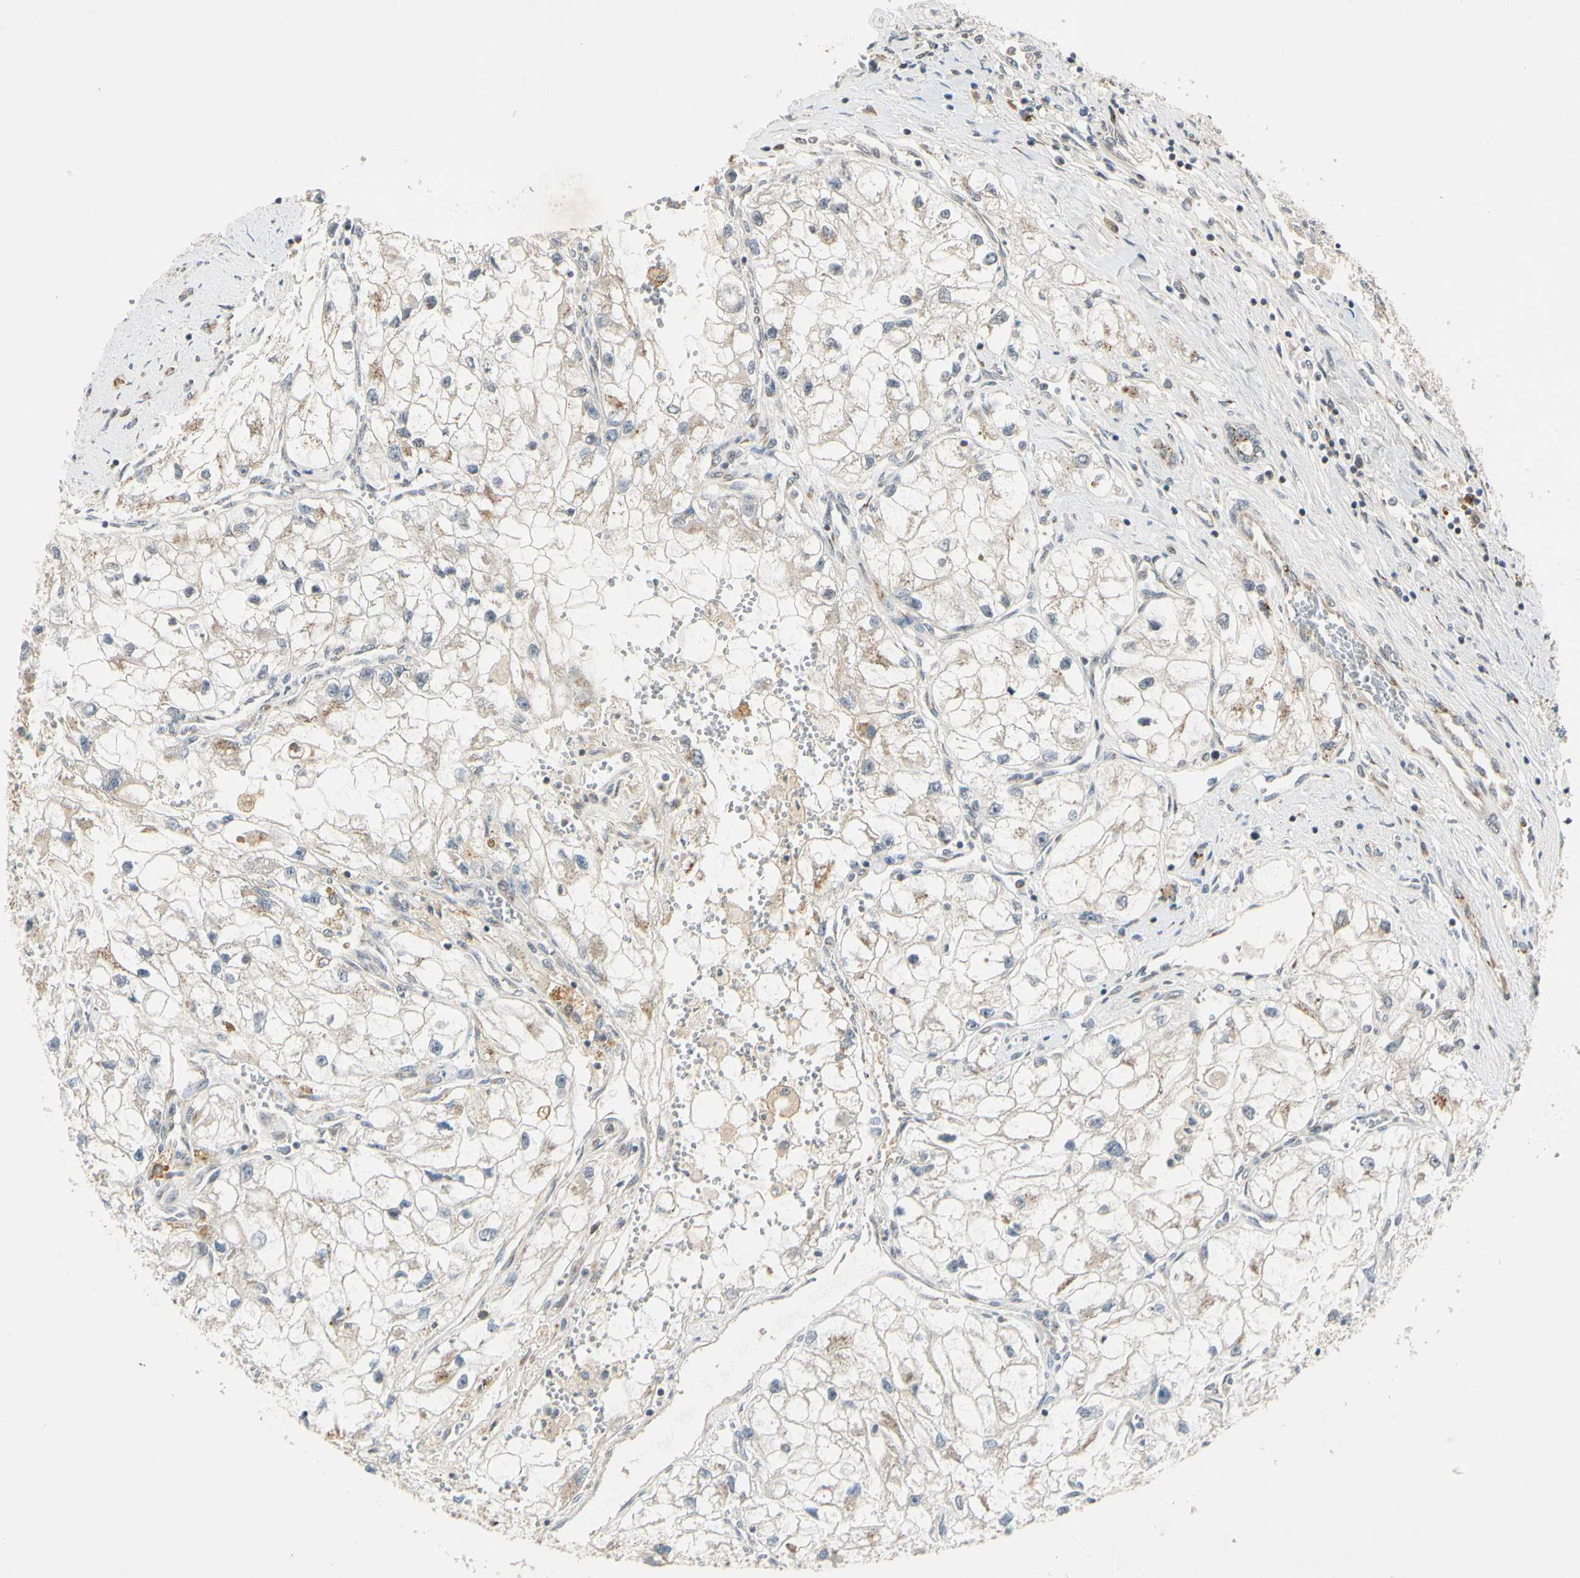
{"staining": {"intensity": "moderate", "quantity": "<25%", "location": "cytoplasmic/membranous"}, "tissue": "renal cancer", "cell_type": "Tumor cells", "image_type": "cancer", "snomed": [{"axis": "morphology", "description": "Adenocarcinoma, NOS"}, {"axis": "topography", "description": "Kidney"}], "caption": "A photomicrograph showing moderate cytoplasmic/membranous expression in approximately <25% of tumor cells in renal cancer (adenocarcinoma), as visualized by brown immunohistochemical staining.", "gene": "RPS6KB2", "patient": {"sex": "female", "age": 70}}